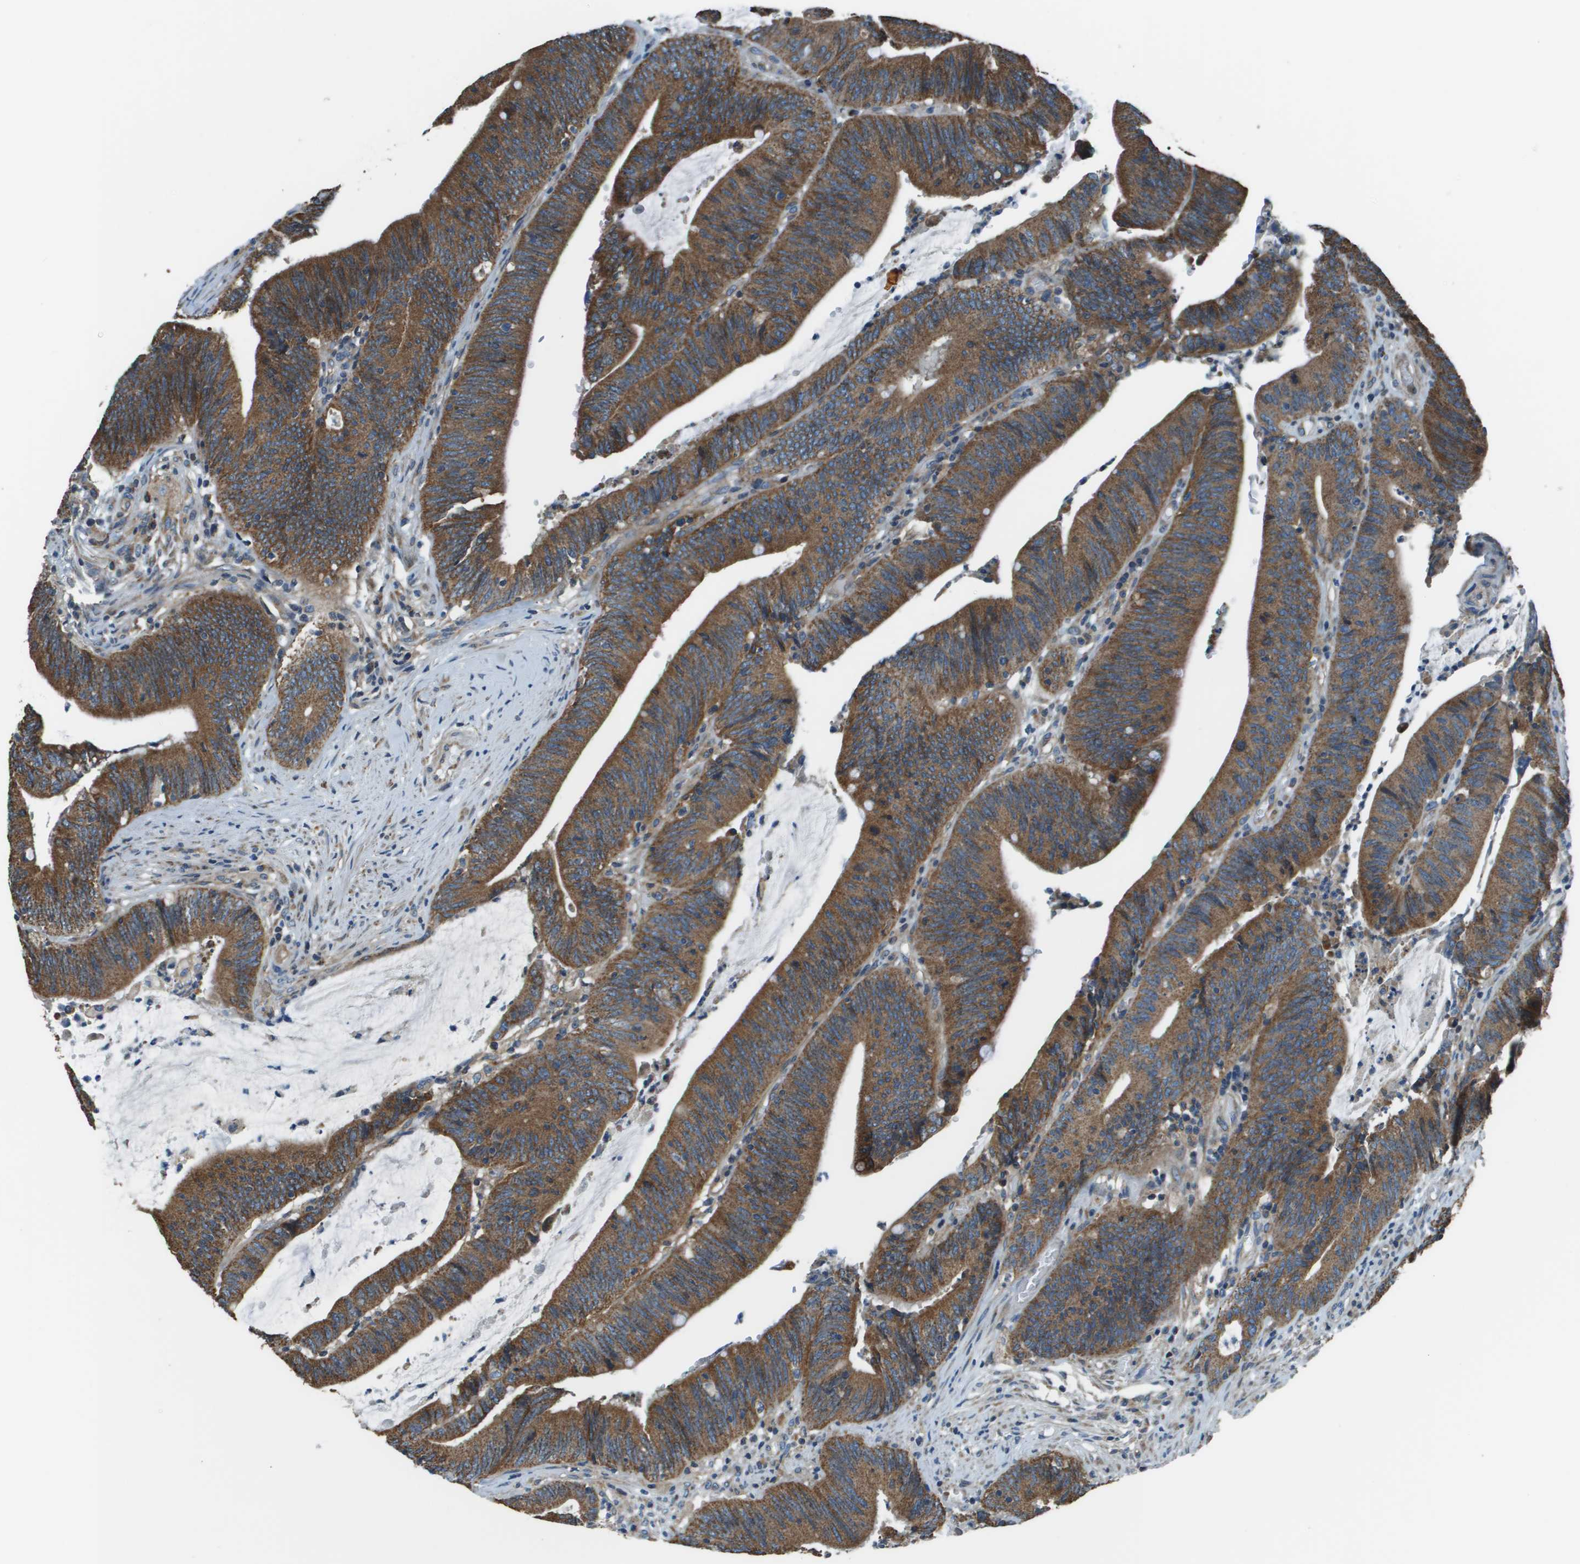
{"staining": {"intensity": "strong", "quantity": ">75%", "location": "cytoplasmic/membranous"}, "tissue": "colorectal cancer", "cell_type": "Tumor cells", "image_type": "cancer", "snomed": [{"axis": "morphology", "description": "Normal tissue, NOS"}, {"axis": "morphology", "description": "Adenocarcinoma, NOS"}, {"axis": "topography", "description": "Rectum"}], "caption": "Human colorectal cancer stained with a protein marker demonstrates strong staining in tumor cells.", "gene": "TMEM51", "patient": {"sex": "female", "age": 66}}